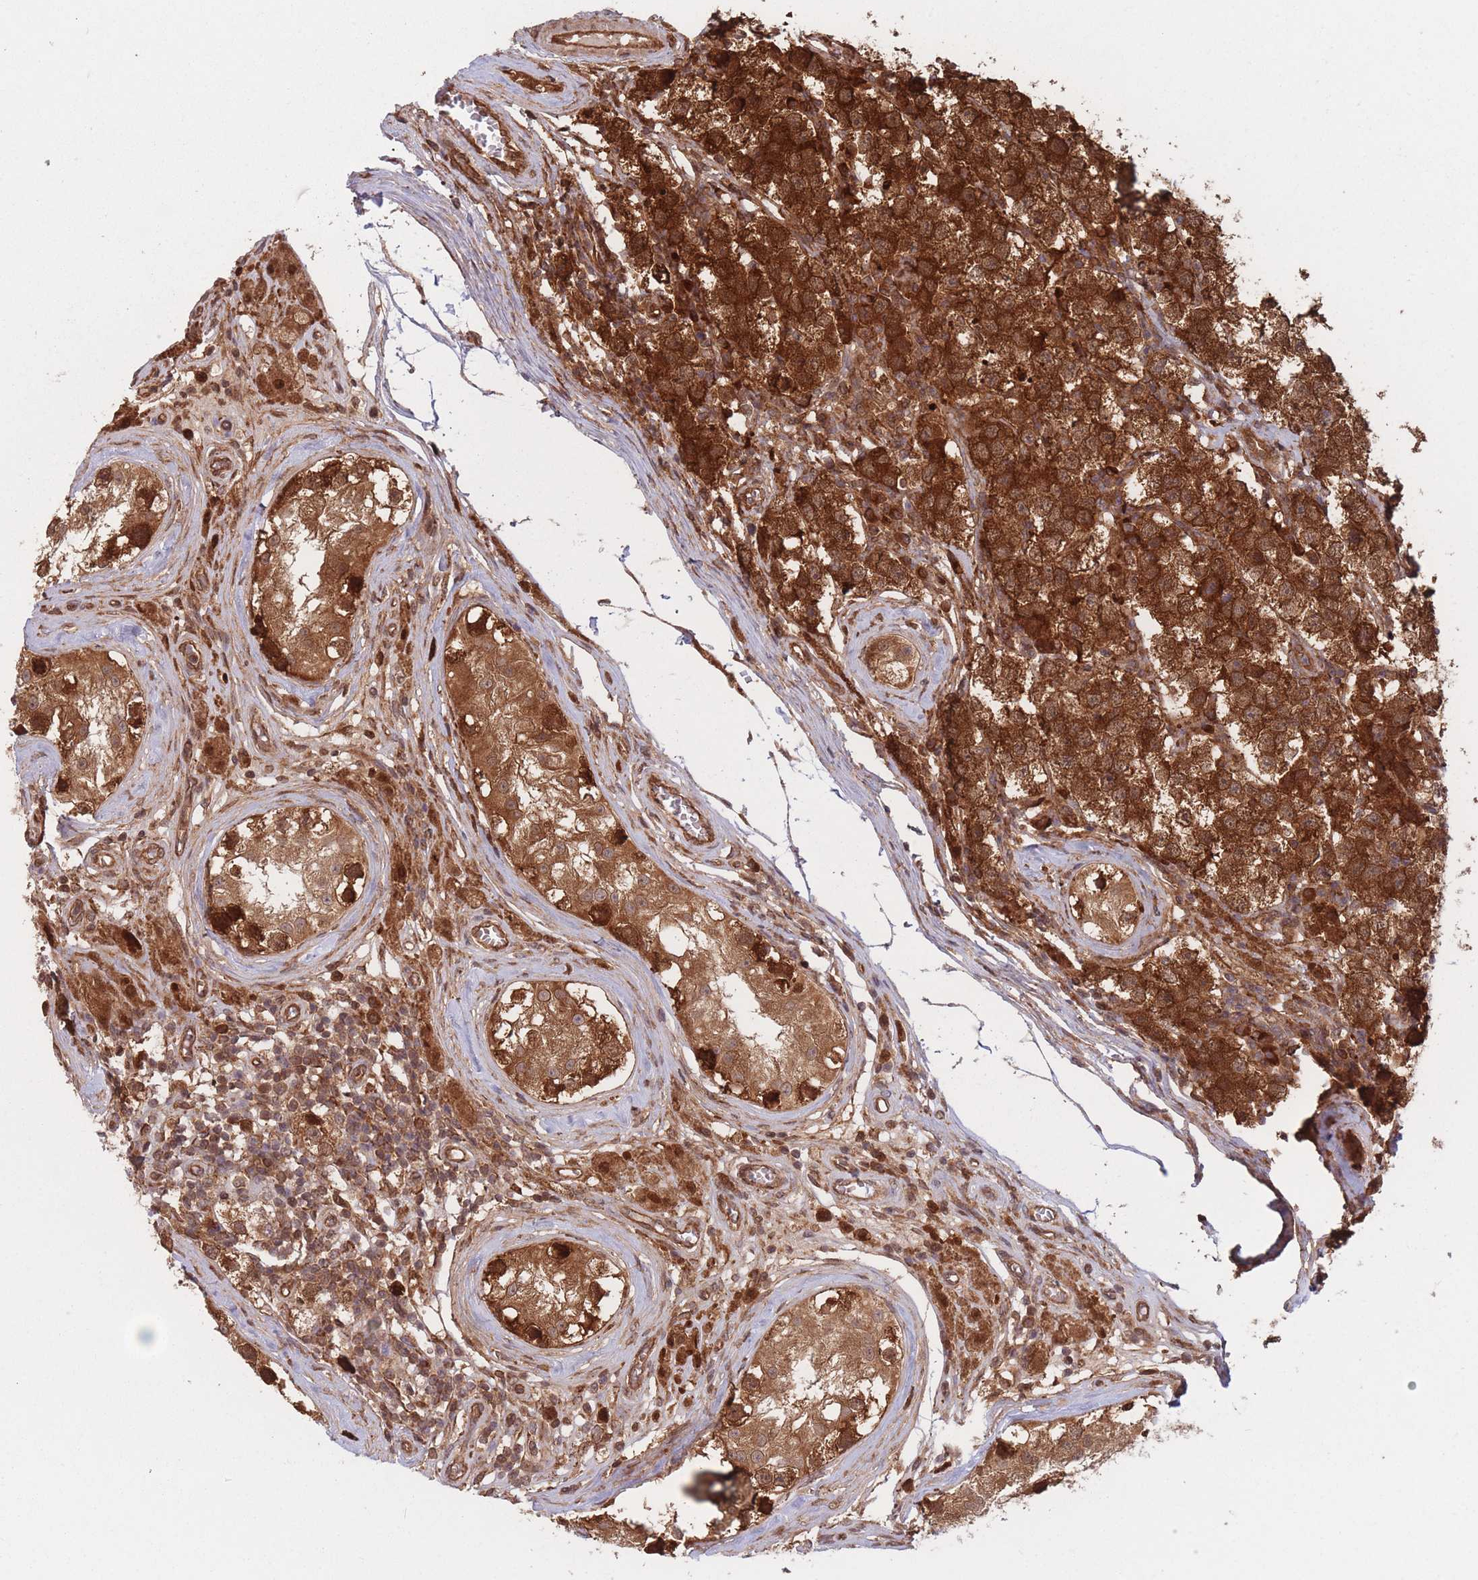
{"staining": {"intensity": "strong", "quantity": ">75%", "location": "cytoplasmic/membranous"}, "tissue": "testis cancer", "cell_type": "Tumor cells", "image_type": "cancer", "snomed": [{"axis": "morphology", "description": "Seminoma, NOS"}, {"axis": "topography", "description": "Testis"}], "caption": "An image showing strong cytoplasmic/membranous expression in about >75% of tumor cells in testis cancer (seminoma), as visualized by brown immunohistochemical staining.", "gene": "PODXL2", "patient": {"sex": "male", "age": 34}}